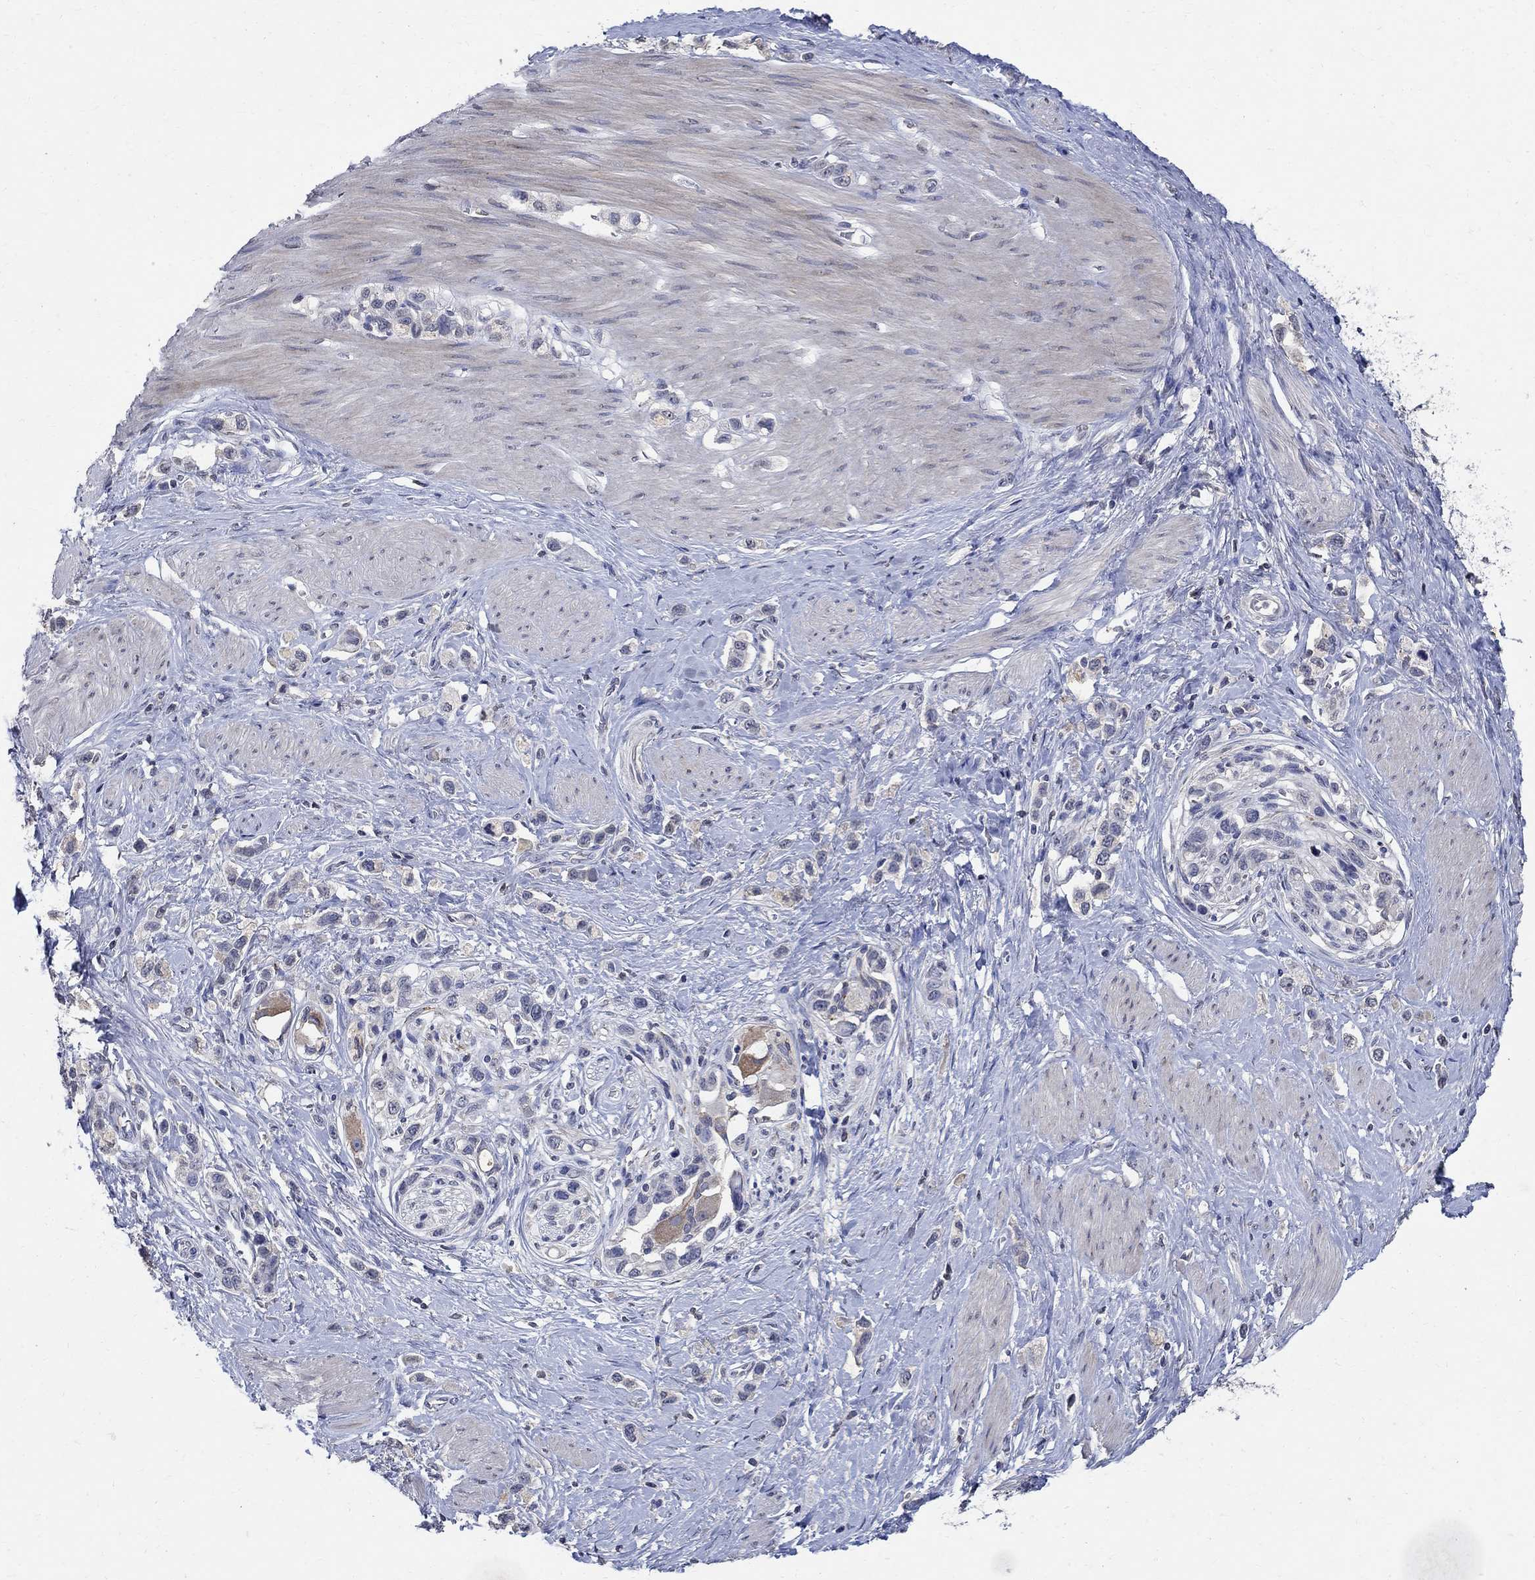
{"staining": {"intensity": "negative", "quantity": "none", "location": "none"}, "tissue": "stomach cancer", "cell_type": "Tumor cells", "image_type": "cancer", "snomed": [{"axis": "morphology", "description": "Normal tissue, NOS"}, {"axis": "morphology", "description": "Adenocarcinoma, NOS"}, {"axis": "morphology", "description": "Adenocarcinoma, High grade"}, {"axis": "topography", "description": "Stomach, upper"}, {"axis": "topography", "description": "Stomach"}], "caption": "Human stomach cancer stained for a protein using immunohistochemistry (IHC) shows no expression in tumor cells.", "gene": "TMEM169", "patient": {"sex": "female", "age": 65}}